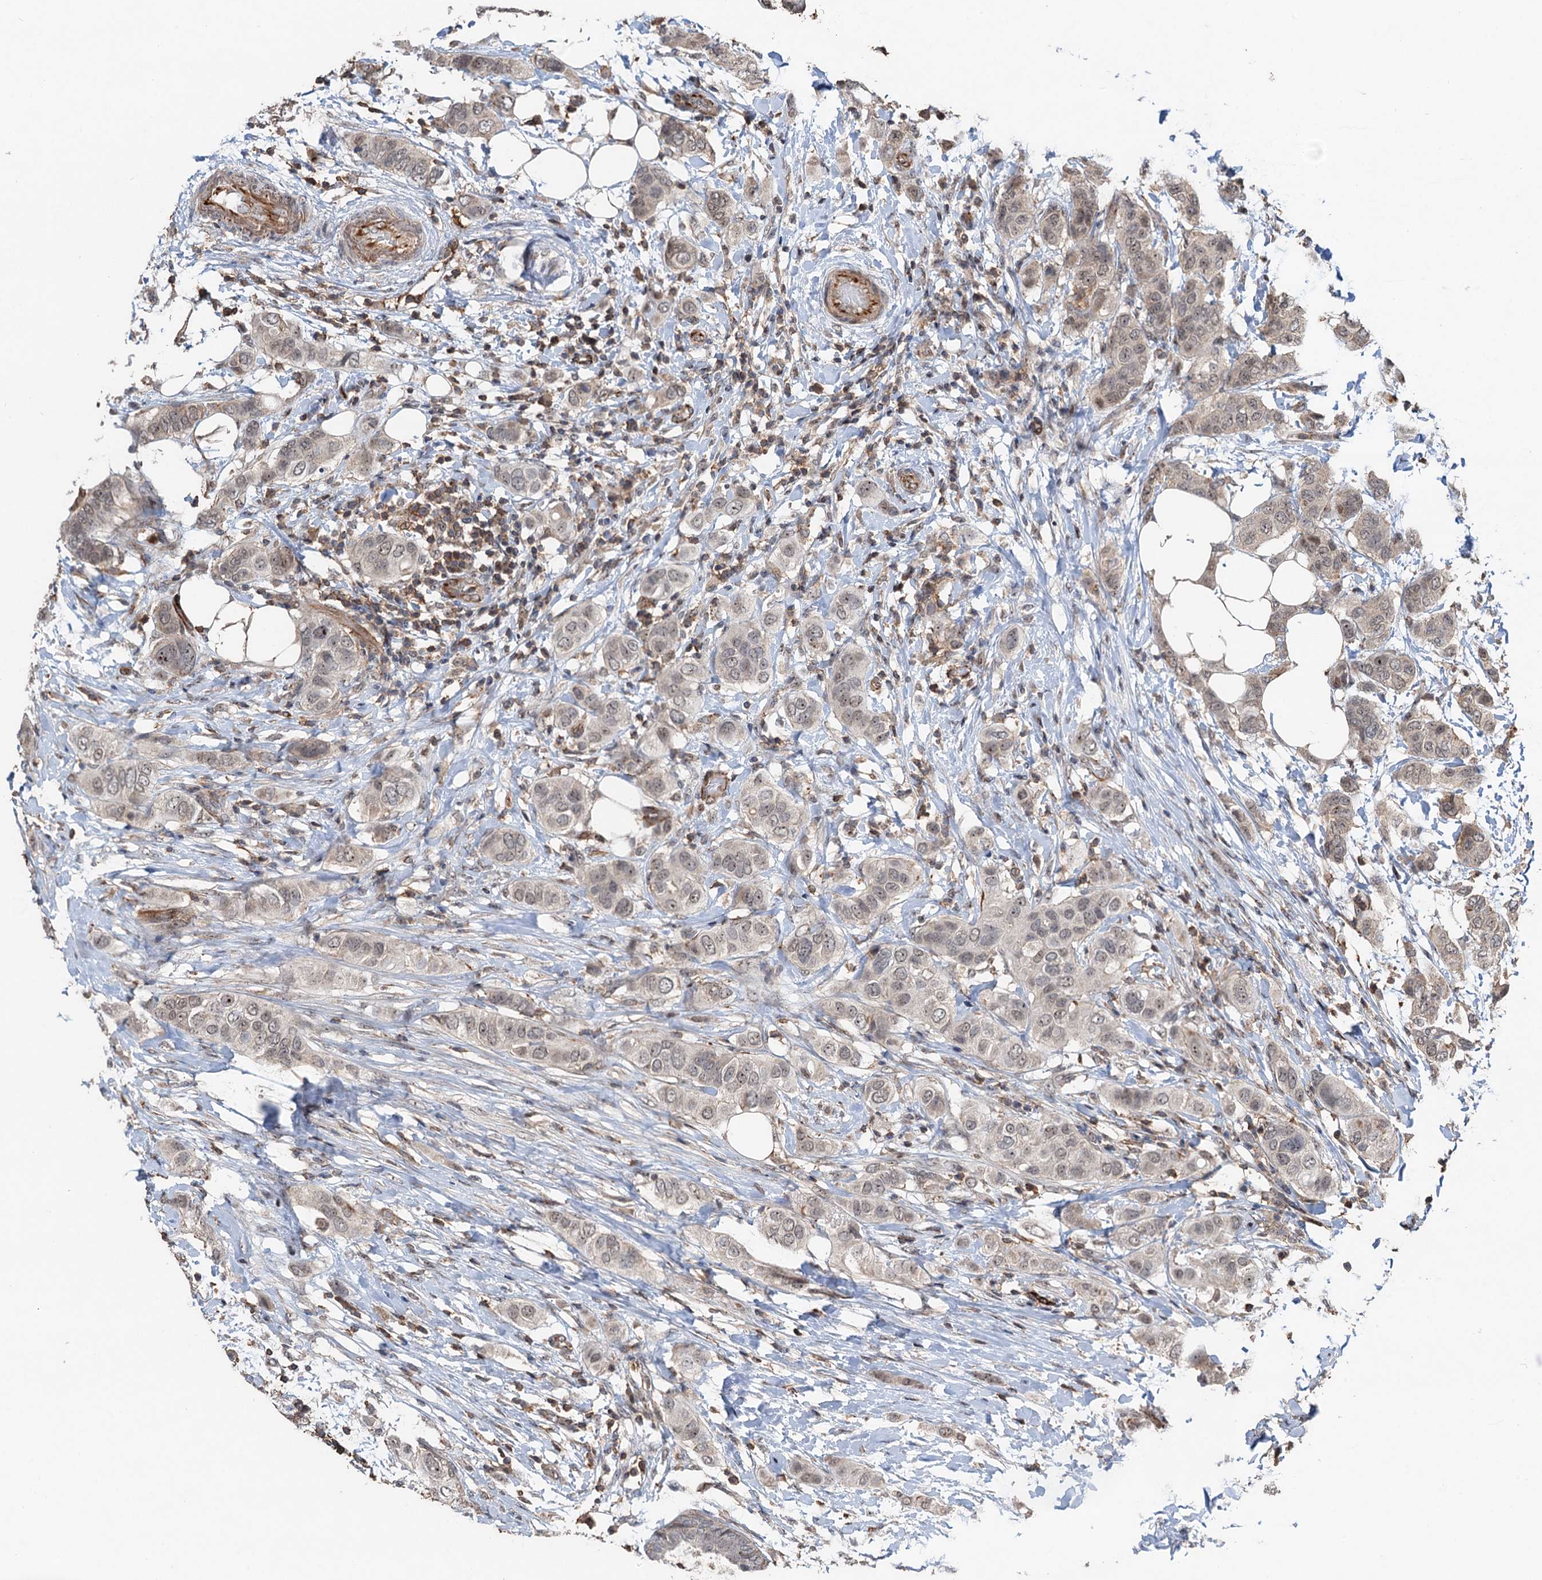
{"staining": {"intensity": "weak", "quantity": "<25%", "location": "cytoplasmic/membranous,nuclear"}, "tissue": "breast cancer", "cell_type": "Tumor cells", "image_type": "cancer", "snomed": [{"axis": "morphology", "description": "Lobular carcinoma"}, {"axis": "topography", "description": "Breast"}], "caption": "The immunohistochemistry (IHC) image has no significant expression in tumor cells of lobular carcinoma (breast) tissue.", "gene": "TMA16", "patient": {"sex": "female", "age": 51}}